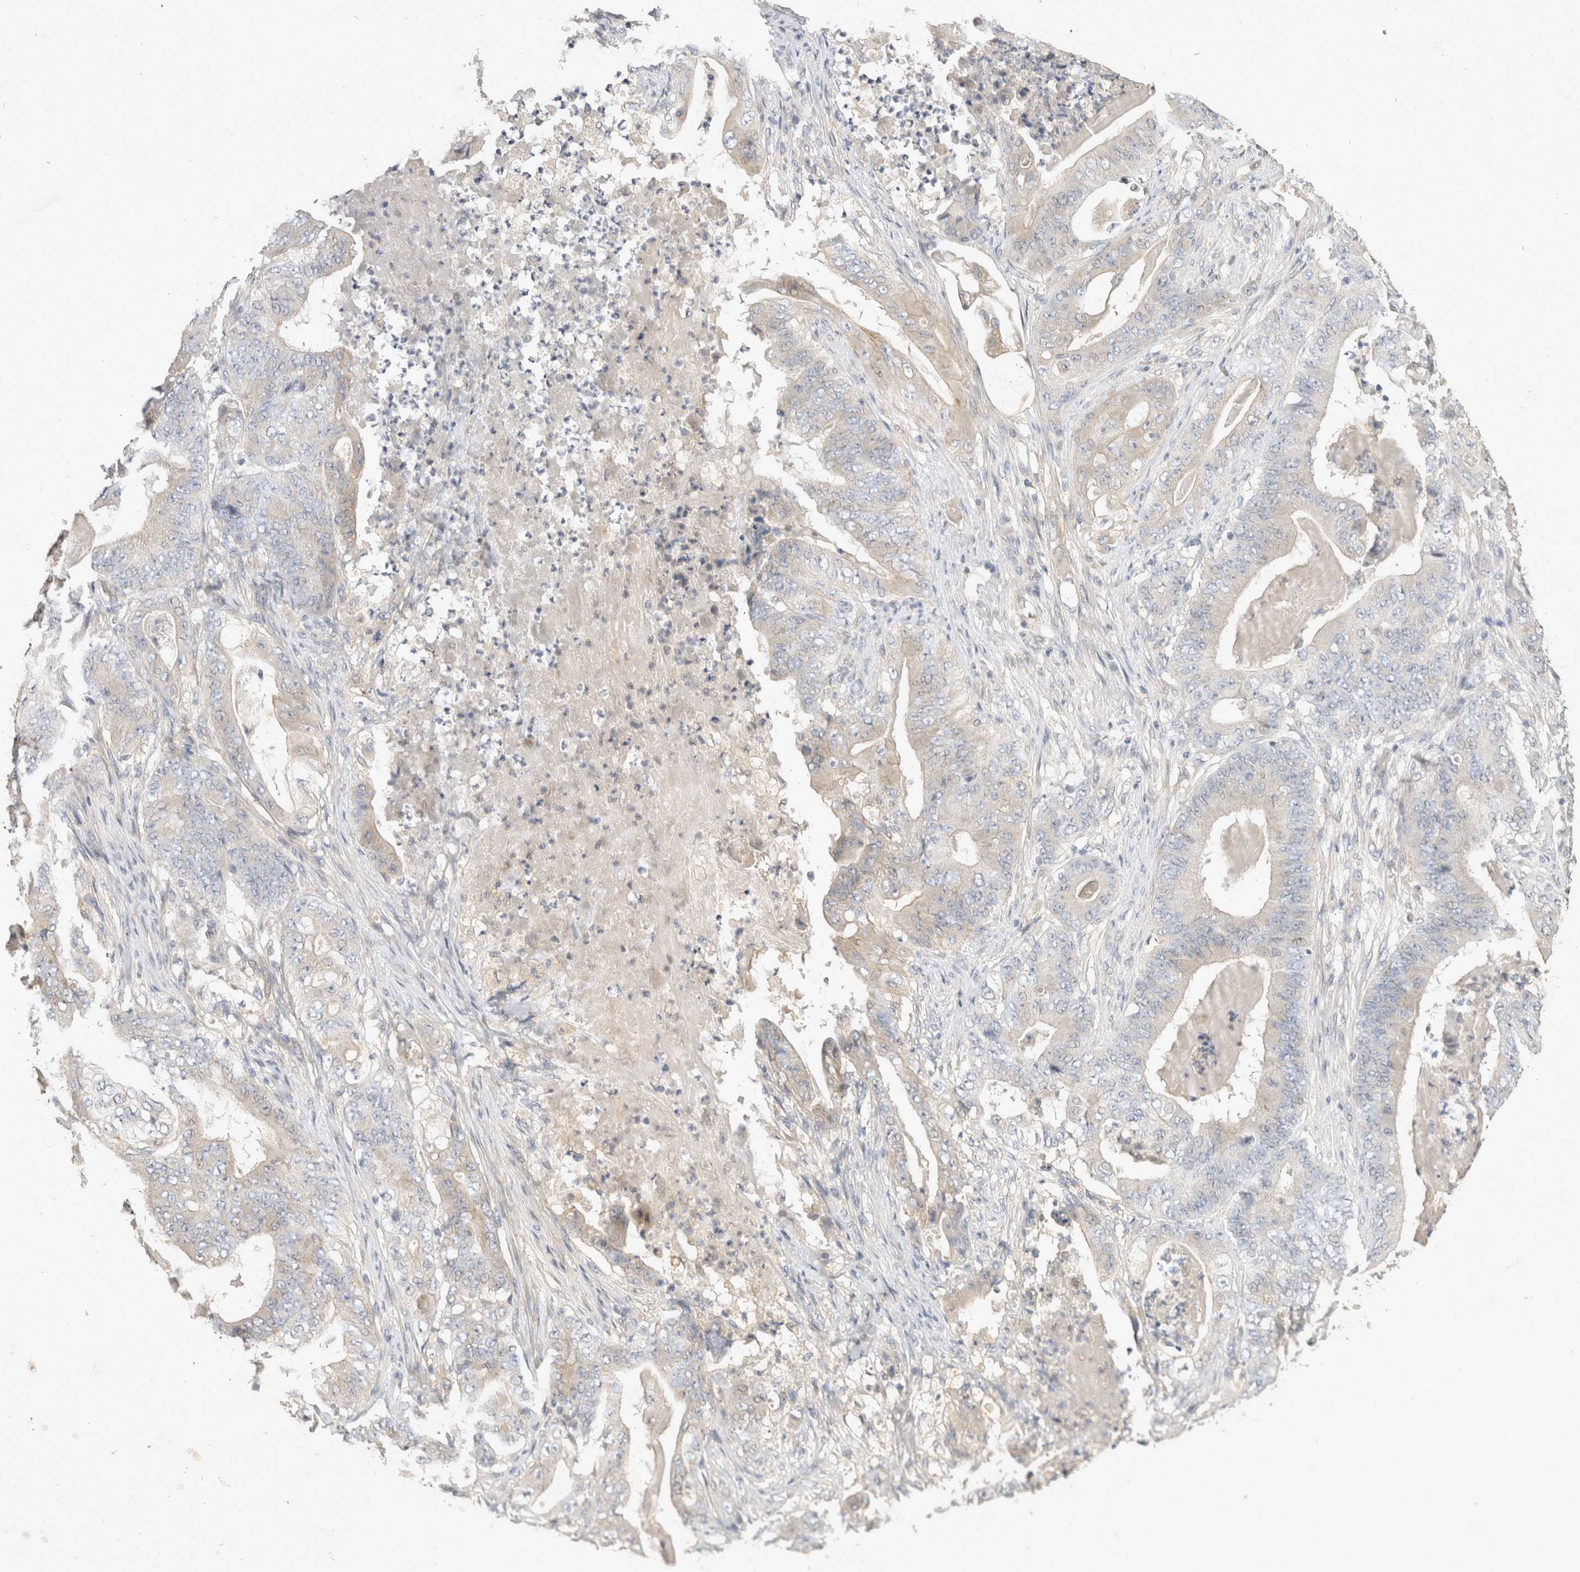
{"staining": {"intensity": "weak", "quantity": "<25%", "location": "cytoplasmic/membranous"}, "tissue": "stomach cancer", "cell_type": "Tumor cells", "image_type": "cancer", "snomed": [{"axis": "morphology", "description": "Adenocarcinoma, NOS"}, {"axis": "topography", "description": "Stomach"}], "caption": "Immunohistochemical staining of adenocarcinoma (stomach) displays no significant positivity in tumor cells.", "gene": "TOM1L2", "patient": {"sex": "female", "age": 73}}